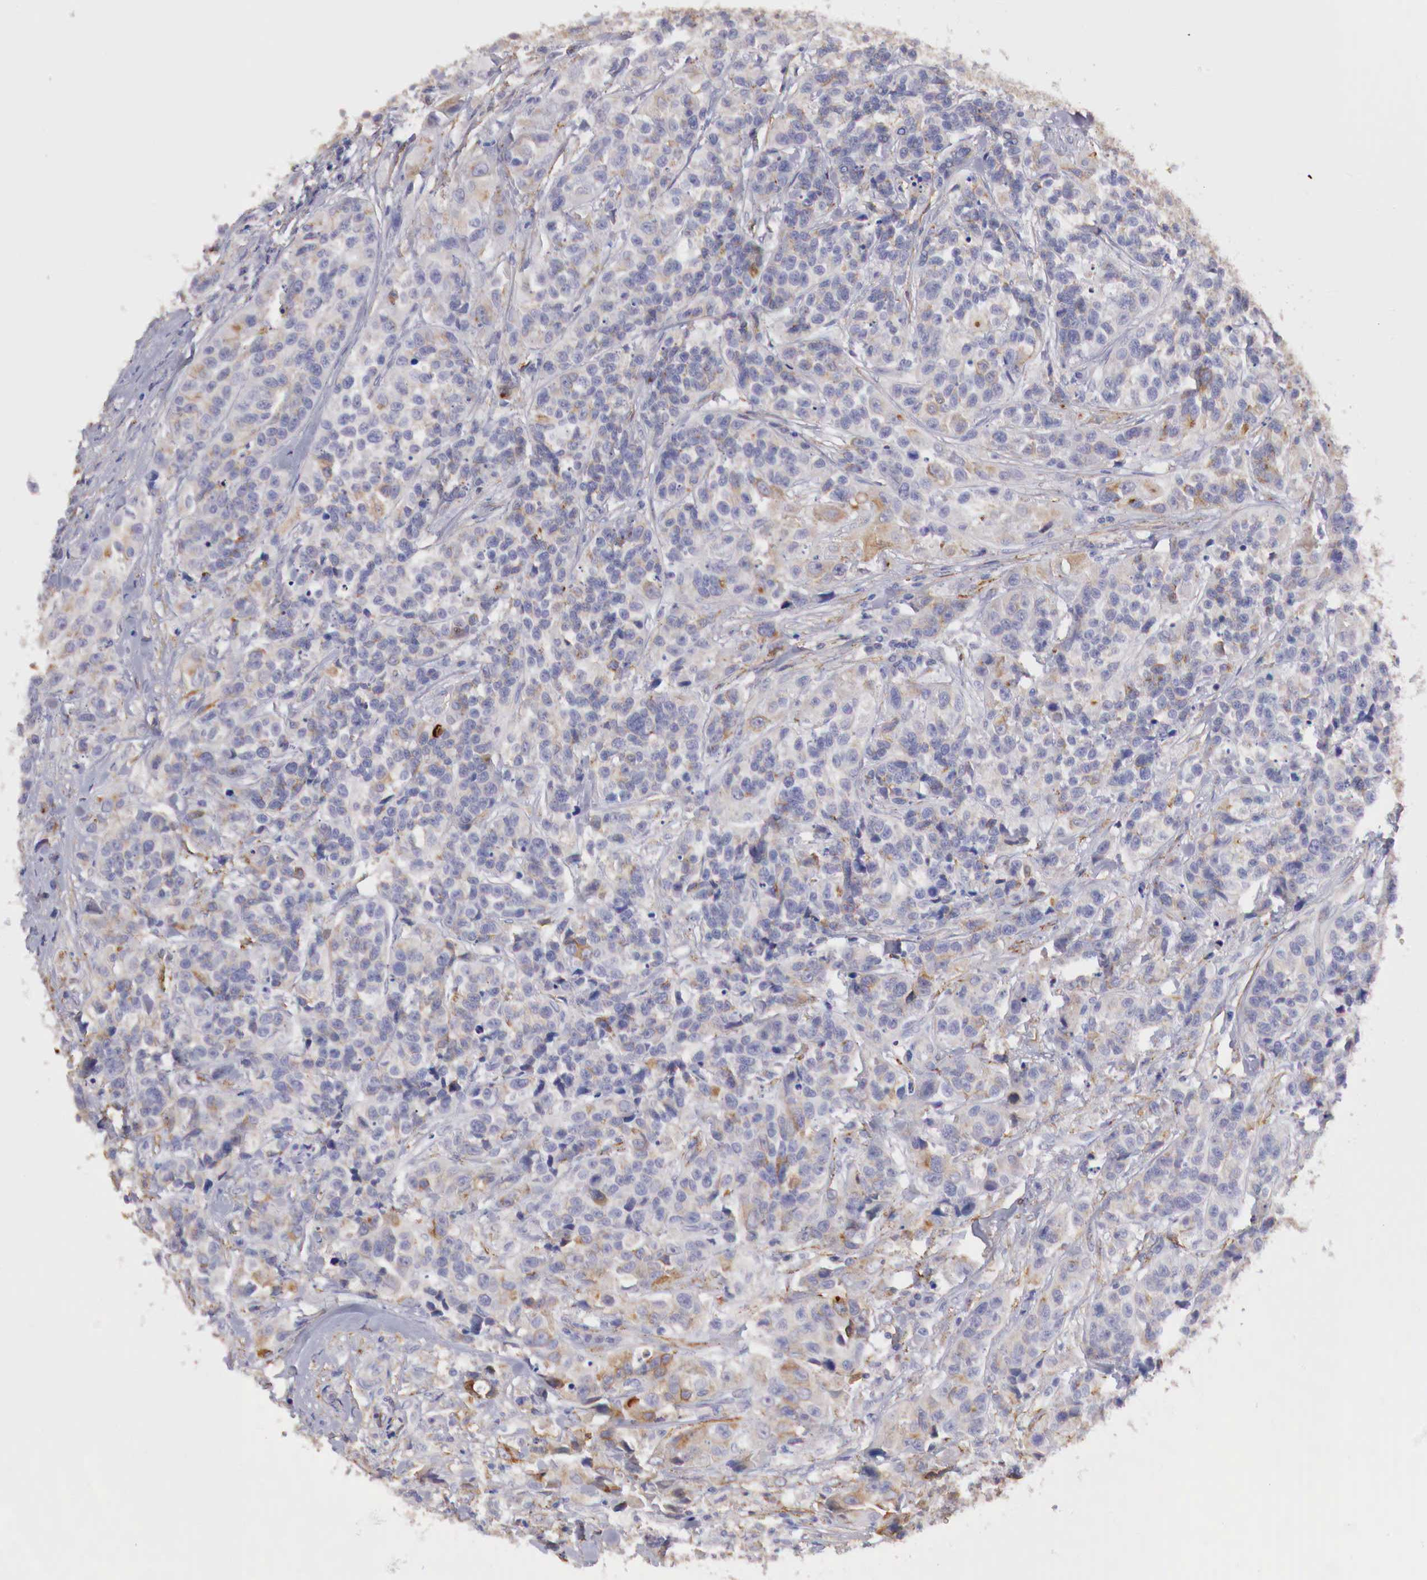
{"staining": {"intensity": "negative", "quantity": "none", "location": "none"}, "tissue": "urothelial cancer", "cell_type": "Tumor cells", "image_type": "cancer", "snomed": [{"axis": "morphology", "description": "Urothelial carcinoma, High grade"}, {"axis": "topography", "description": "Urinary bladder"}], "caption": "The IHC photomicrograph has no significant staining in tumor cells of urothelial cancer tissue.", "gene": "KLHDC7B", "patient": {"sex": "female", "age": 81}}